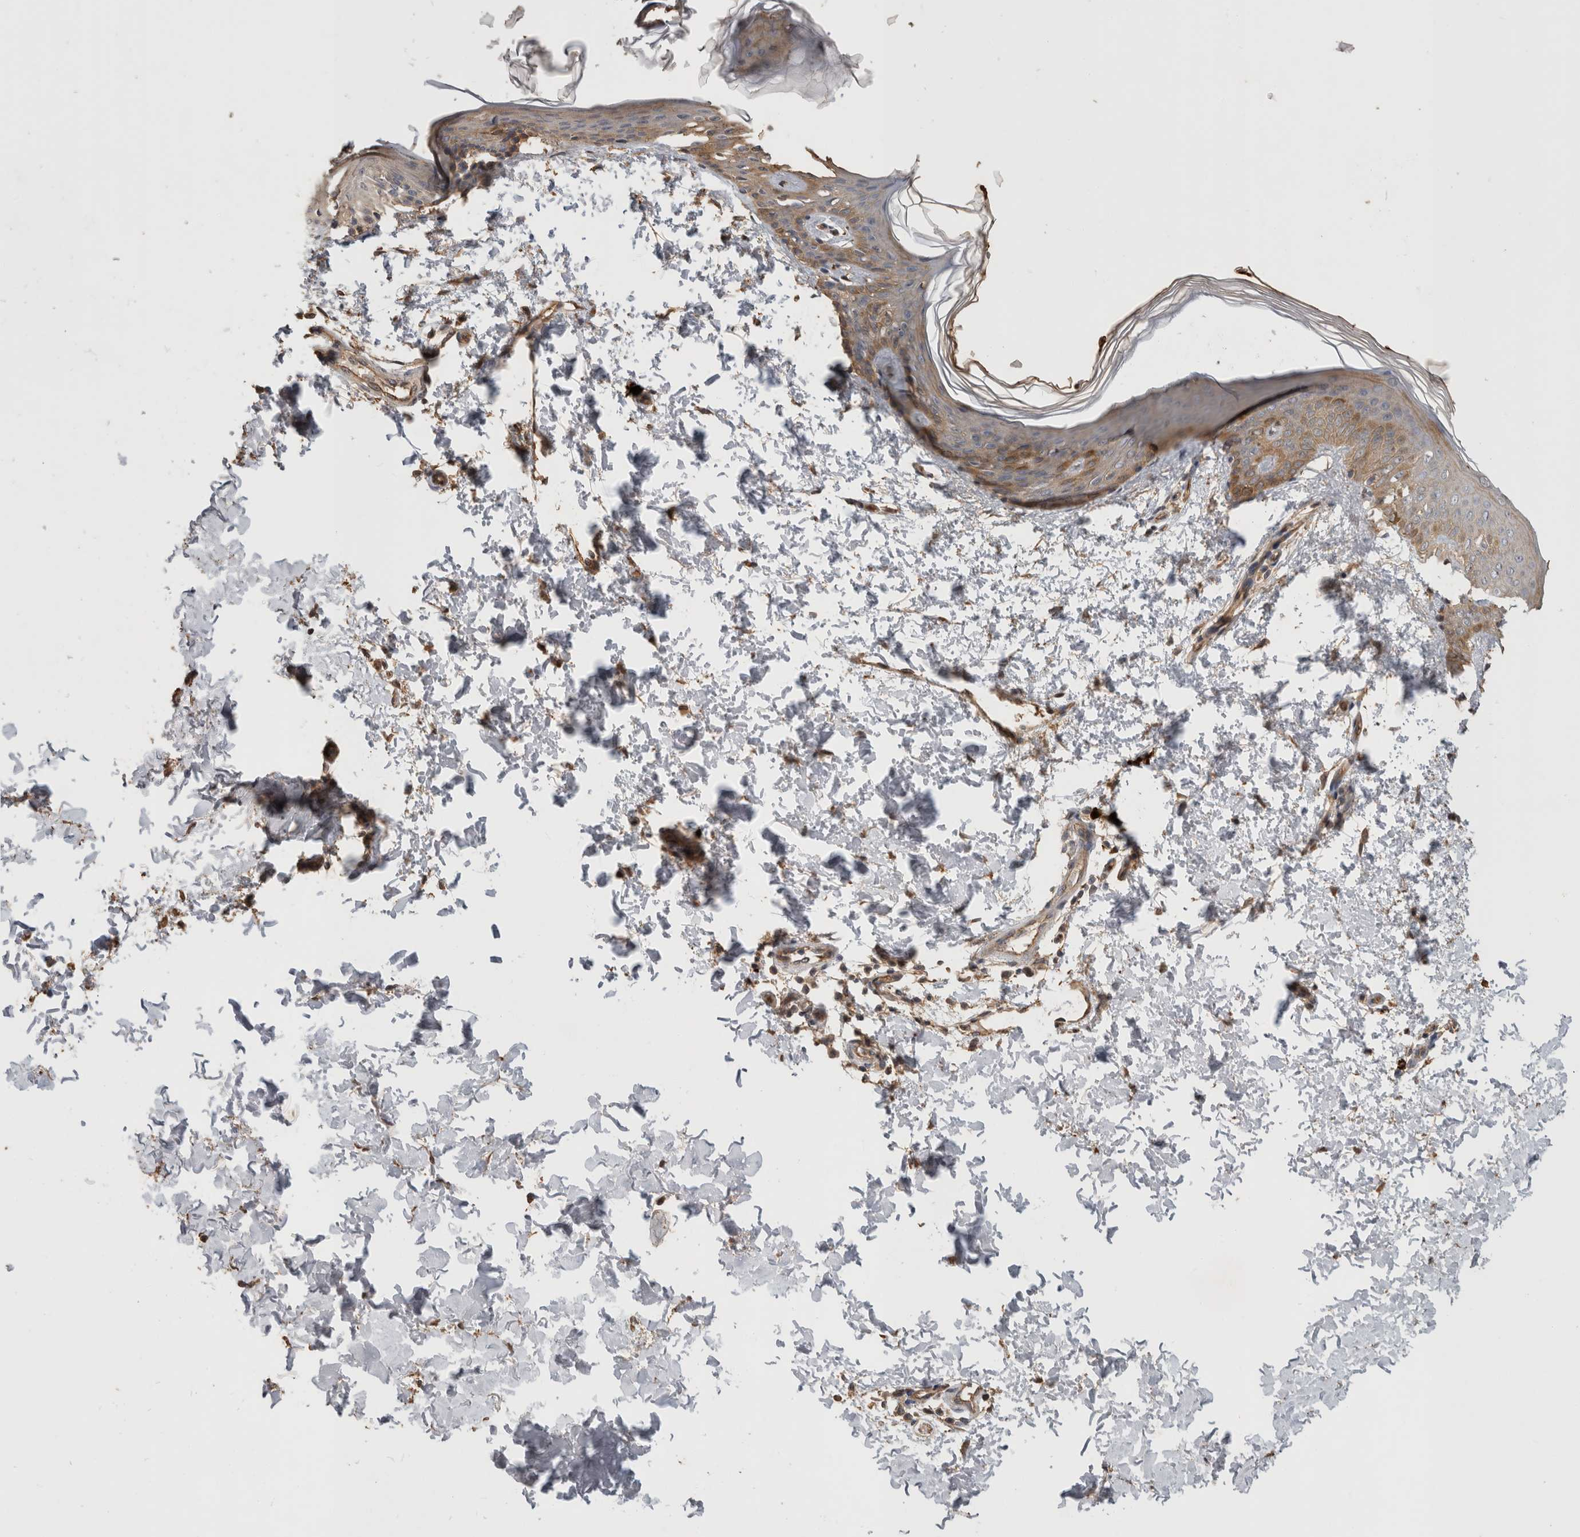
{"staining": {"intensity": "weak", "quantity": ">75%", "location": "cytoplasmic/membranous"}, "tissue": "skin", "cell_type": "Fibroblasts", "image_type": "normal", "snomed": [{"axis": "morphology", "description": "Normal tissue, NOS"}, {"axis": "morphology", "description": "Neoplasm, benign, NOS"}, {"axis": "topography", "description": "Skin"}, {"axis": "topography", "description": "Soft tissue"}], "caption": "Immunohistochemical staining of unremarkable human skin reveals >75% levels of weak cytoplasmic/membranous protein expression in about >75% of fibroblasts. The staining was performed using DAB (3,3'-diaminobenzidine), with brown indicating positive protein expression. Nuclei are stained blue with hematoxylin.", "gene": "RHPN1", "patient": {"sex": "male", "age": 26}}